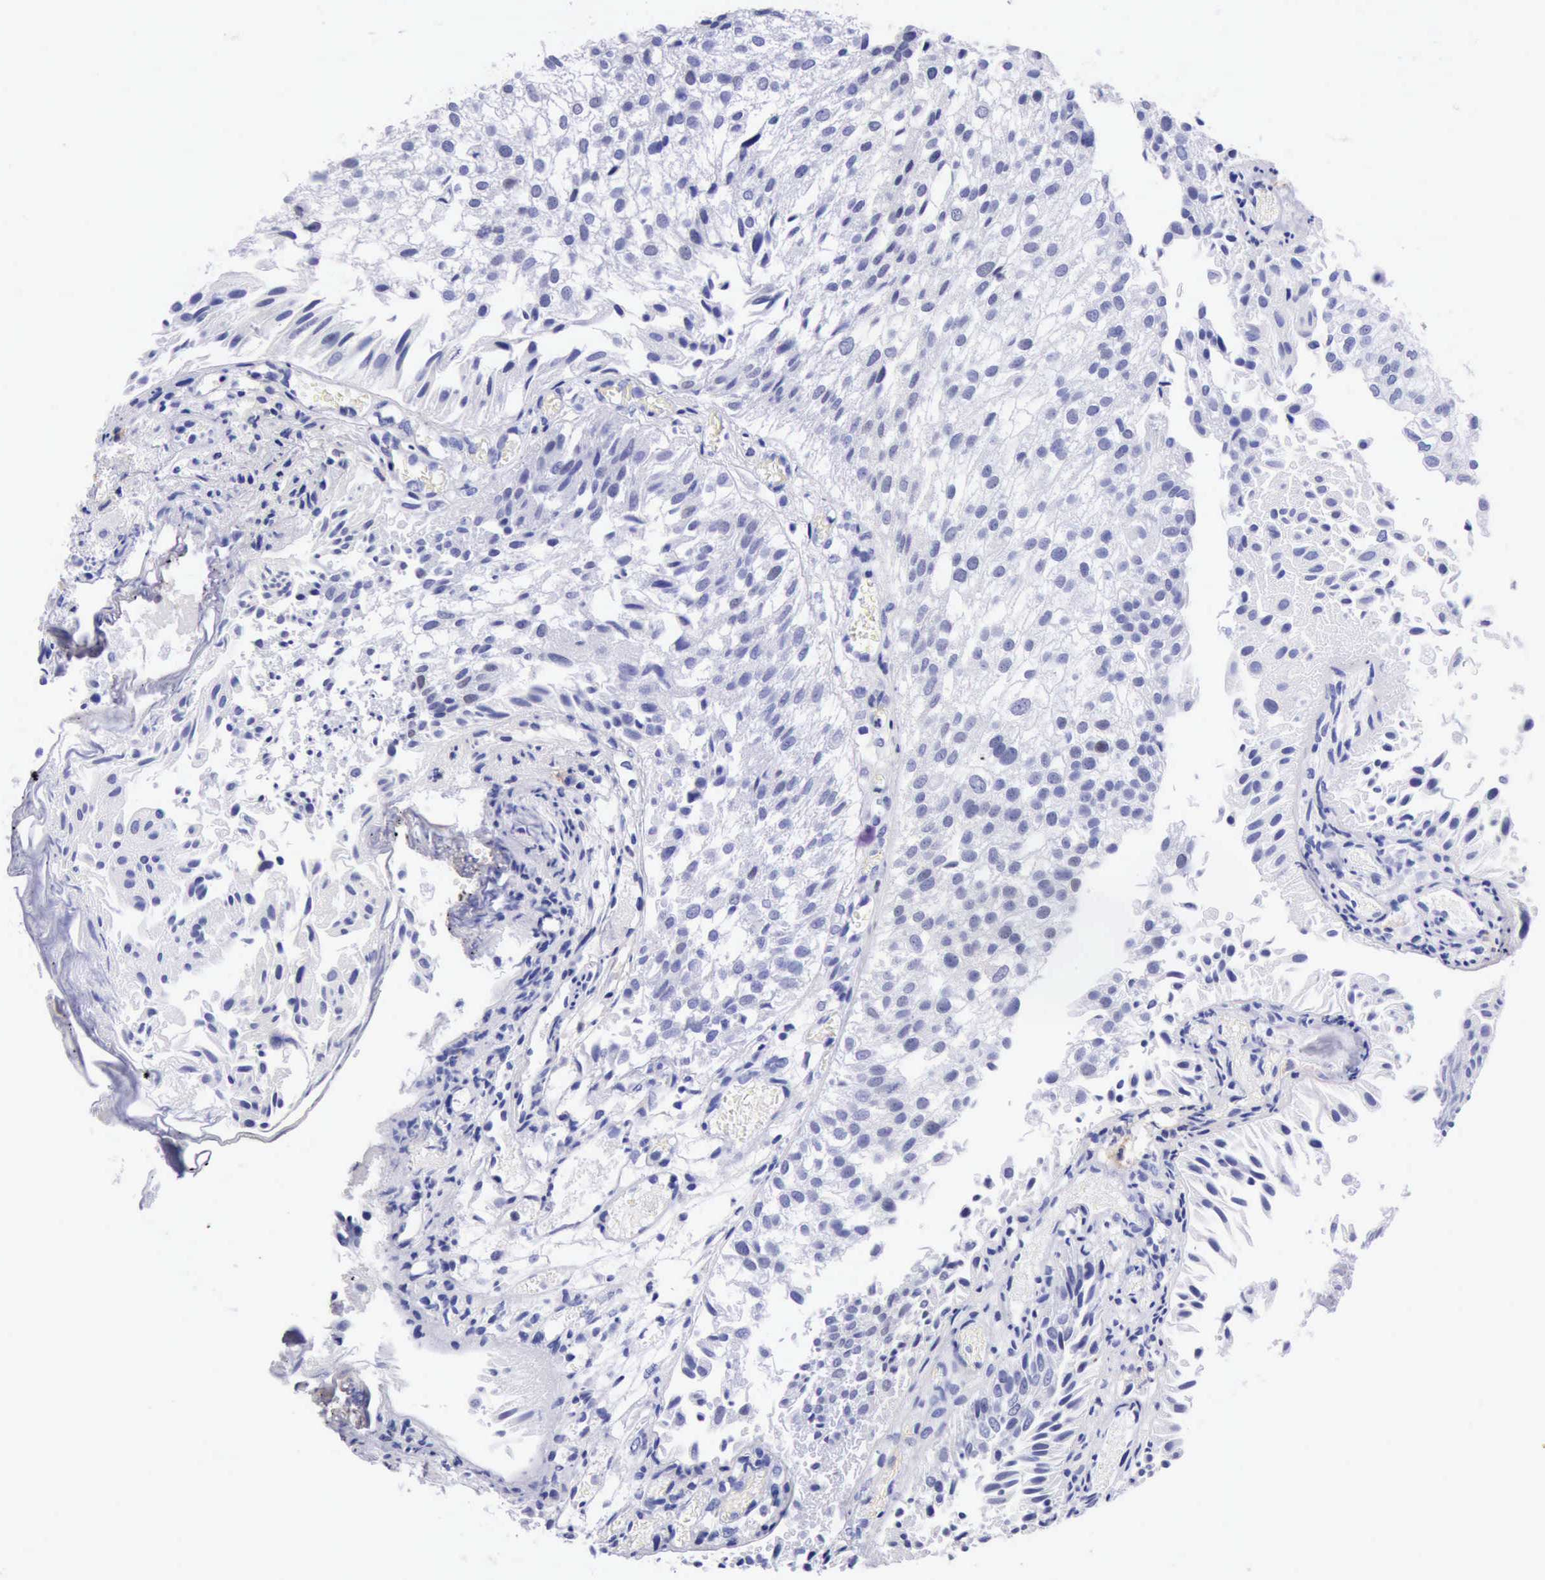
{"staining": {"intensity": "negative", "quantity": "none", "location": "none"}, "tissue": "urothelial cancer", "cell_type": "Tumor cells", "image_type": "cancer", "snomed": [{"axis": "morphology", "description": "Urothelial carcinoma, Low grade"}, {"axis": "topography", "description": "Urinary bladder"}], "caption": "Tumor cells are negative for brown protein staining in low-grade urothelial carcinoma.", "gene": "MCM2", "patient": {"sex": "female", "age": 89}}